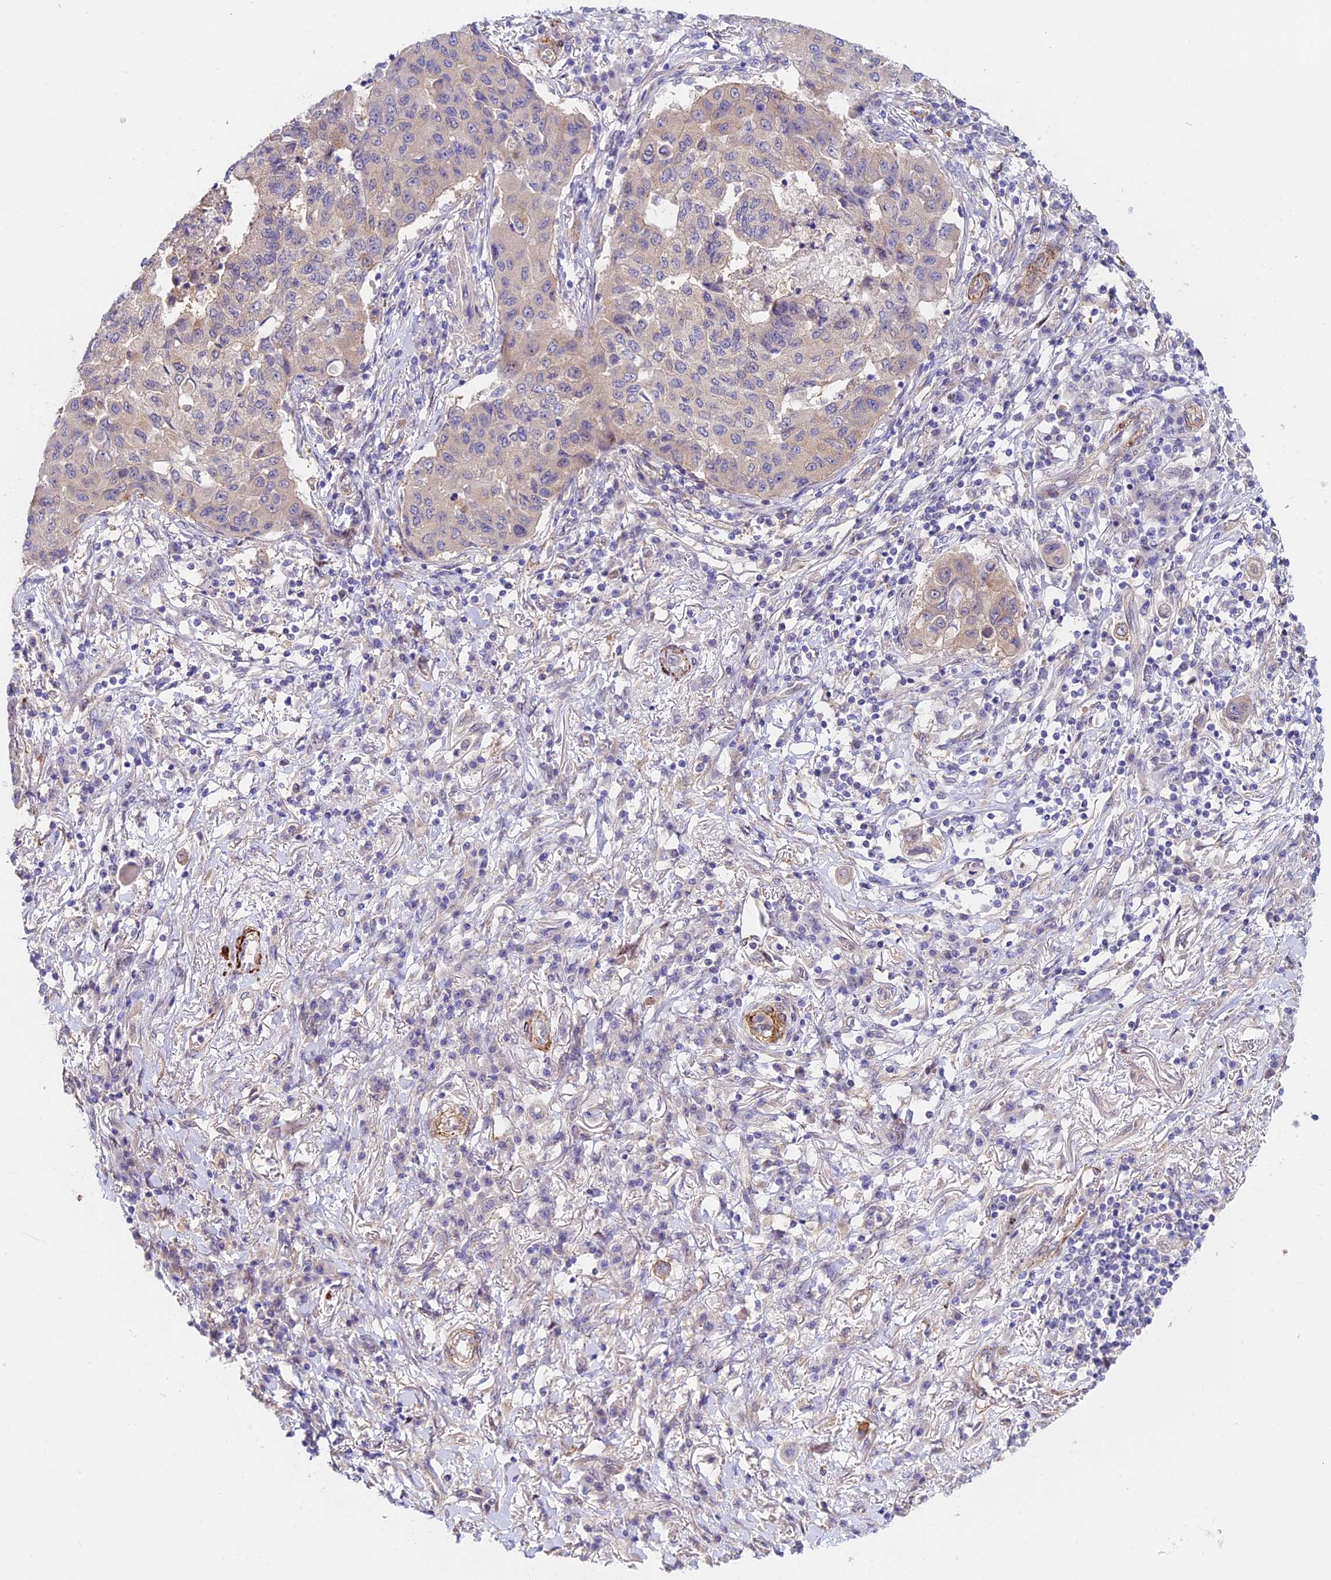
{"staining": {"intensity": "weak", "quantity": "<25%", "location": "cytoplasmic/membranous"}, "tissue": "lung cancer", "cell_type": "Tumor cells", "image_type": "cancer", "snomed": [{"axis": "morphology", "description": "Squamous cell carcinoma, NOS"}, {"axis": "topography", "description": "Lung"}], "caption": "Tumor cells are negative for protein expression in human squamous cell carcinoma (lung).", "gene": "ANKRD50", "patient": {"sex": "male", "age": 74}}